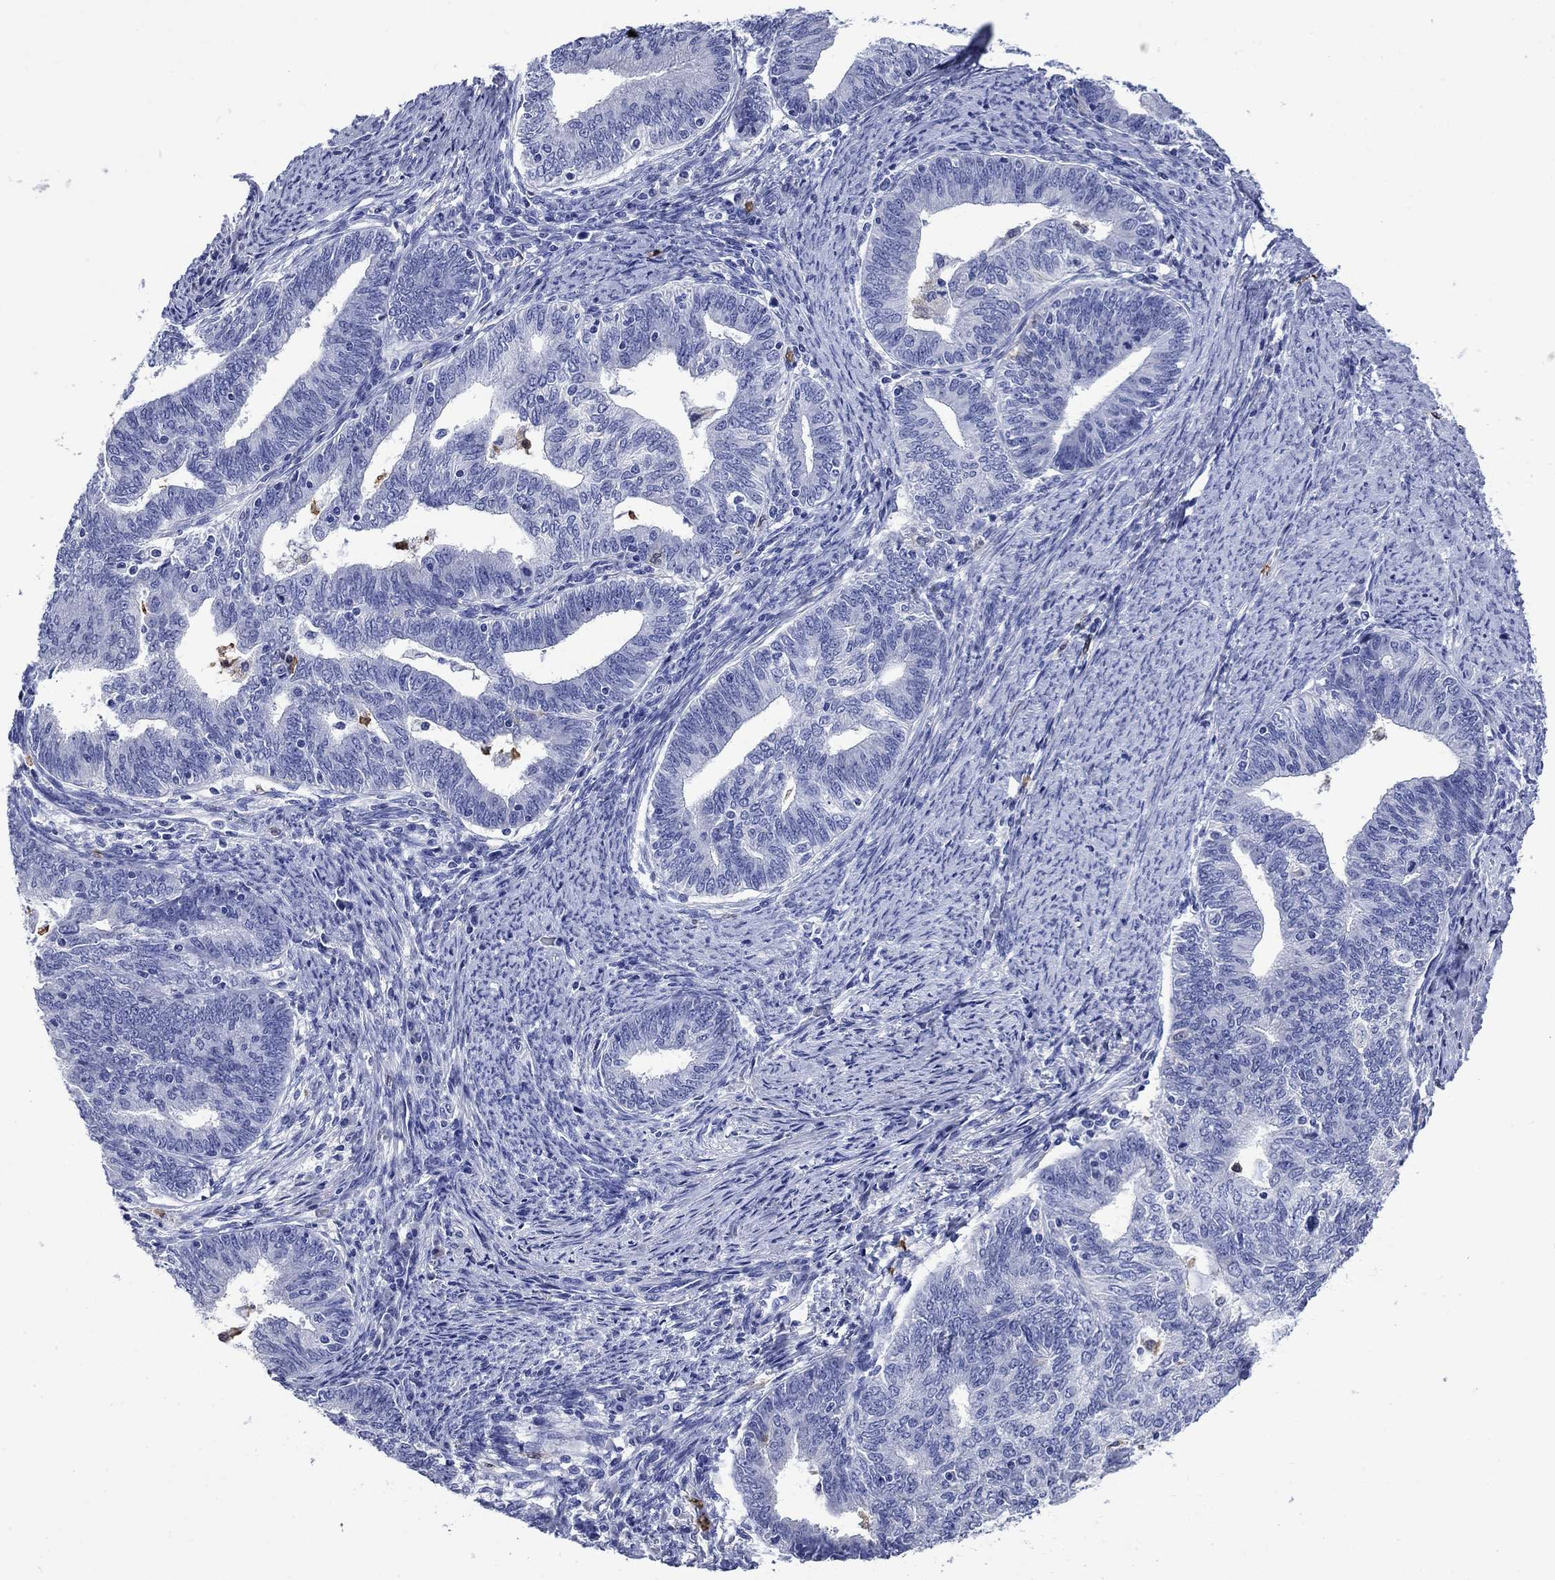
{"staining": {"intensity": "negative", "quantity": "none", "location": "none"}, "tissue": "endometrial cancer", "cell_type": "Tumor cells", "image_type": "cancer", "snomed": [{"axis": "morphology", "description": "Adenocarcinoma, NOS"}, {"axis": "topography", "description": "Endometrium"}], "caption": "Endometrial cancer stained for a protein using immunohistochemistry (IHC) shows no positivity tumor cells.", "gene": "TFR2", "patient": {"sex": "female", "age": 82}}